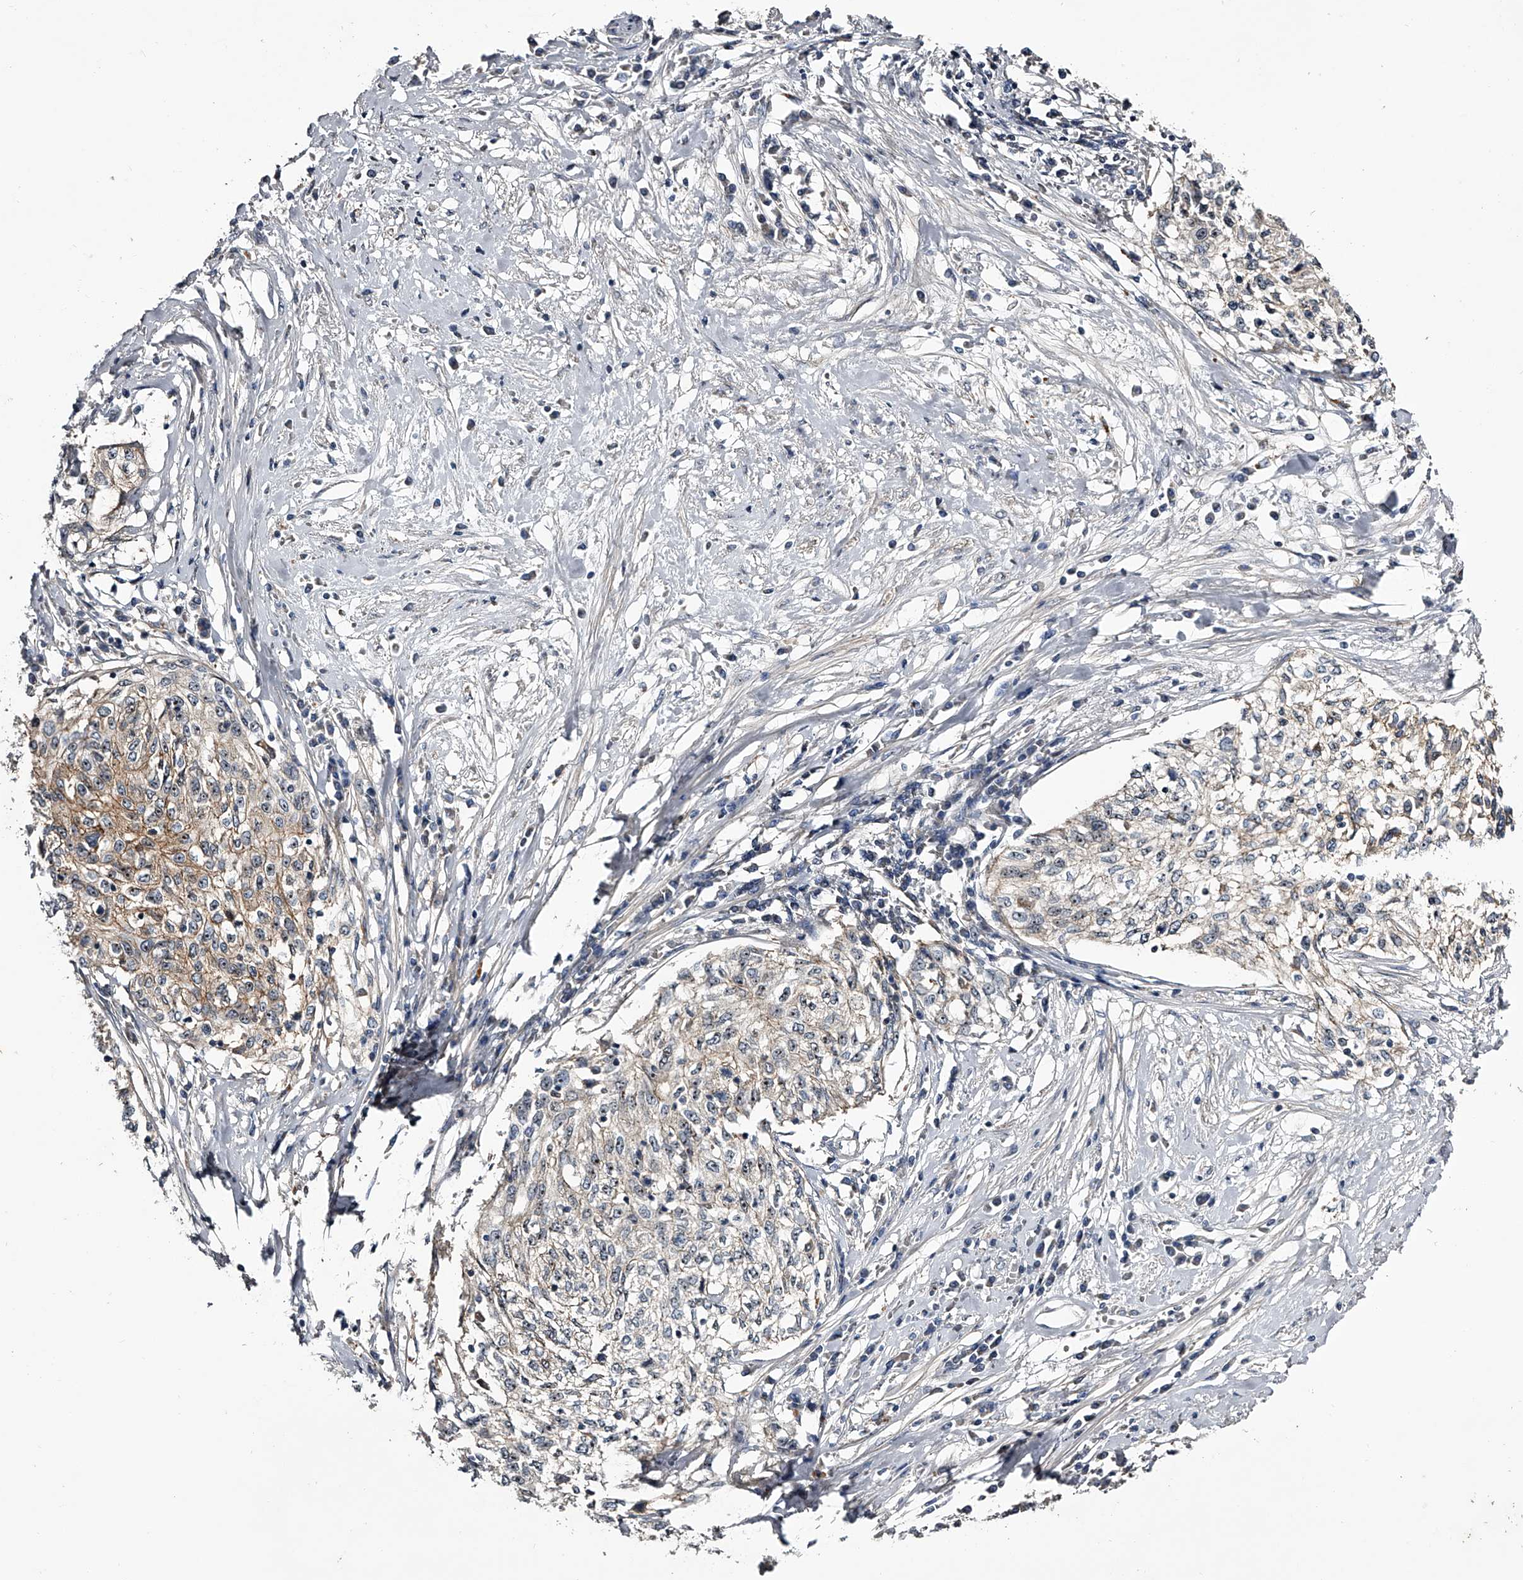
{"staining": {"intensity": "weak", "quantity": "25%-75%", "location": "nuclear"}, "tissue": "cervical cancer", "cell_type": "Tumor cells", "image_type": "cancer", "snomed": [{"axis": "morphology", "description": "Squamous cell carcinoma, NOS"}, {"axis": "topography", "description": "Cervix"}], "caption": "Weak nuclear positivity for a protein is seen in about 25%-75% of tumor cells of cervical cancer using immunohistochemistry (IHC).", "gene": "MDN1", "patient": {"sex": "female", "age": 57}}